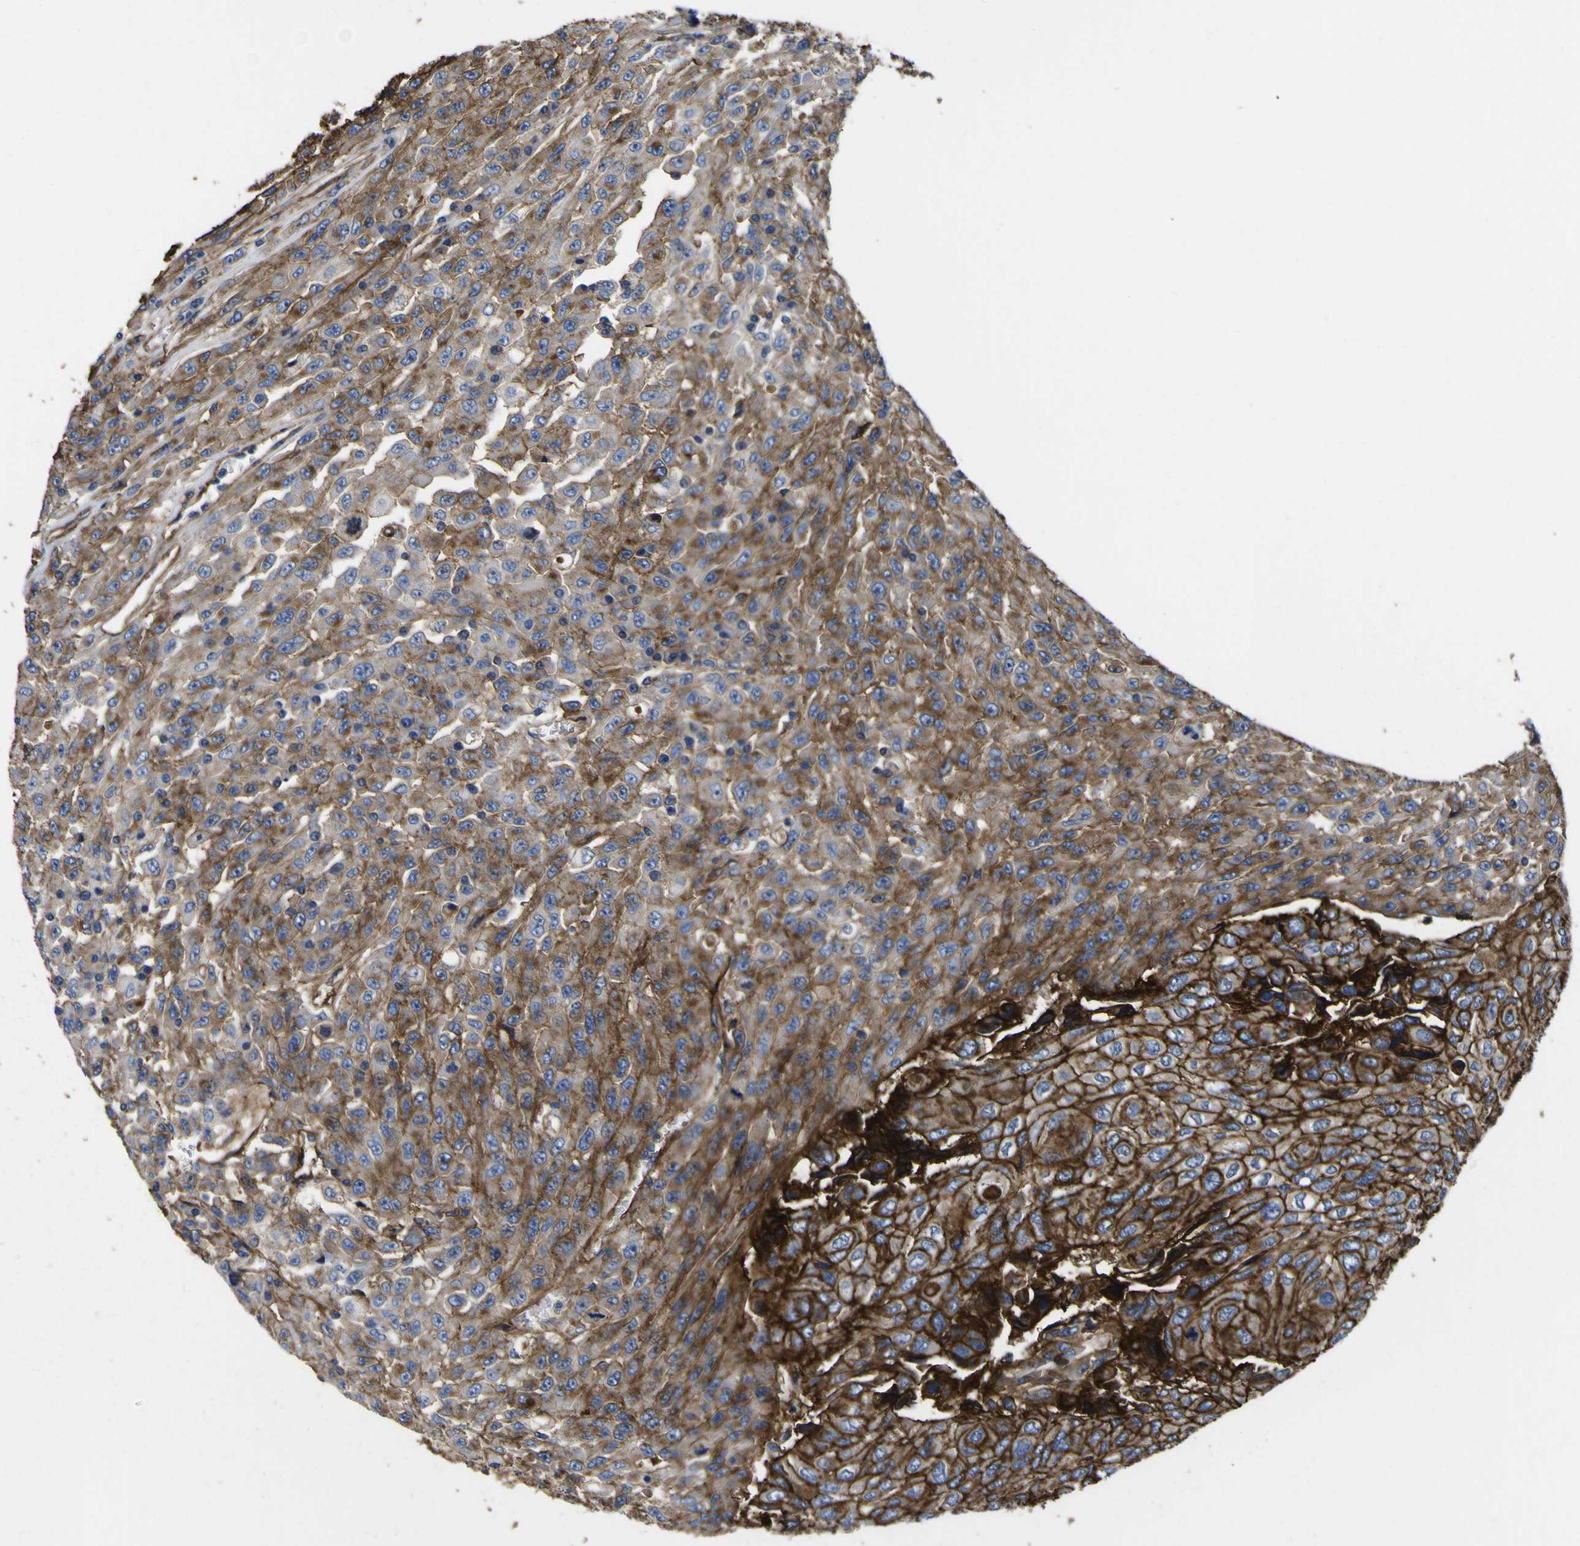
{"staining": {"intensity": "strong", "quantity": ">75%", "location": "cytoplasmic/membranous"}, "tissue": "urothelial cancer", "cell_type": "Tumor cells", "image_type": "cancer", "snomed": [{"axis": "morphology", "description": "Urothelial carcinoma, High grade"}, {"axis": "topography", "description": "Urinary bladder"}], "caption": "Immunohistochemistry photomicrograph of human urothelial cancer stained for a protein (brown), which shows high levels of strong cytoplasmic/membranous expression in approximately >75% of tumor cells.", "gene": "CD151", "patient": {"sex": "male", "age": 66}}